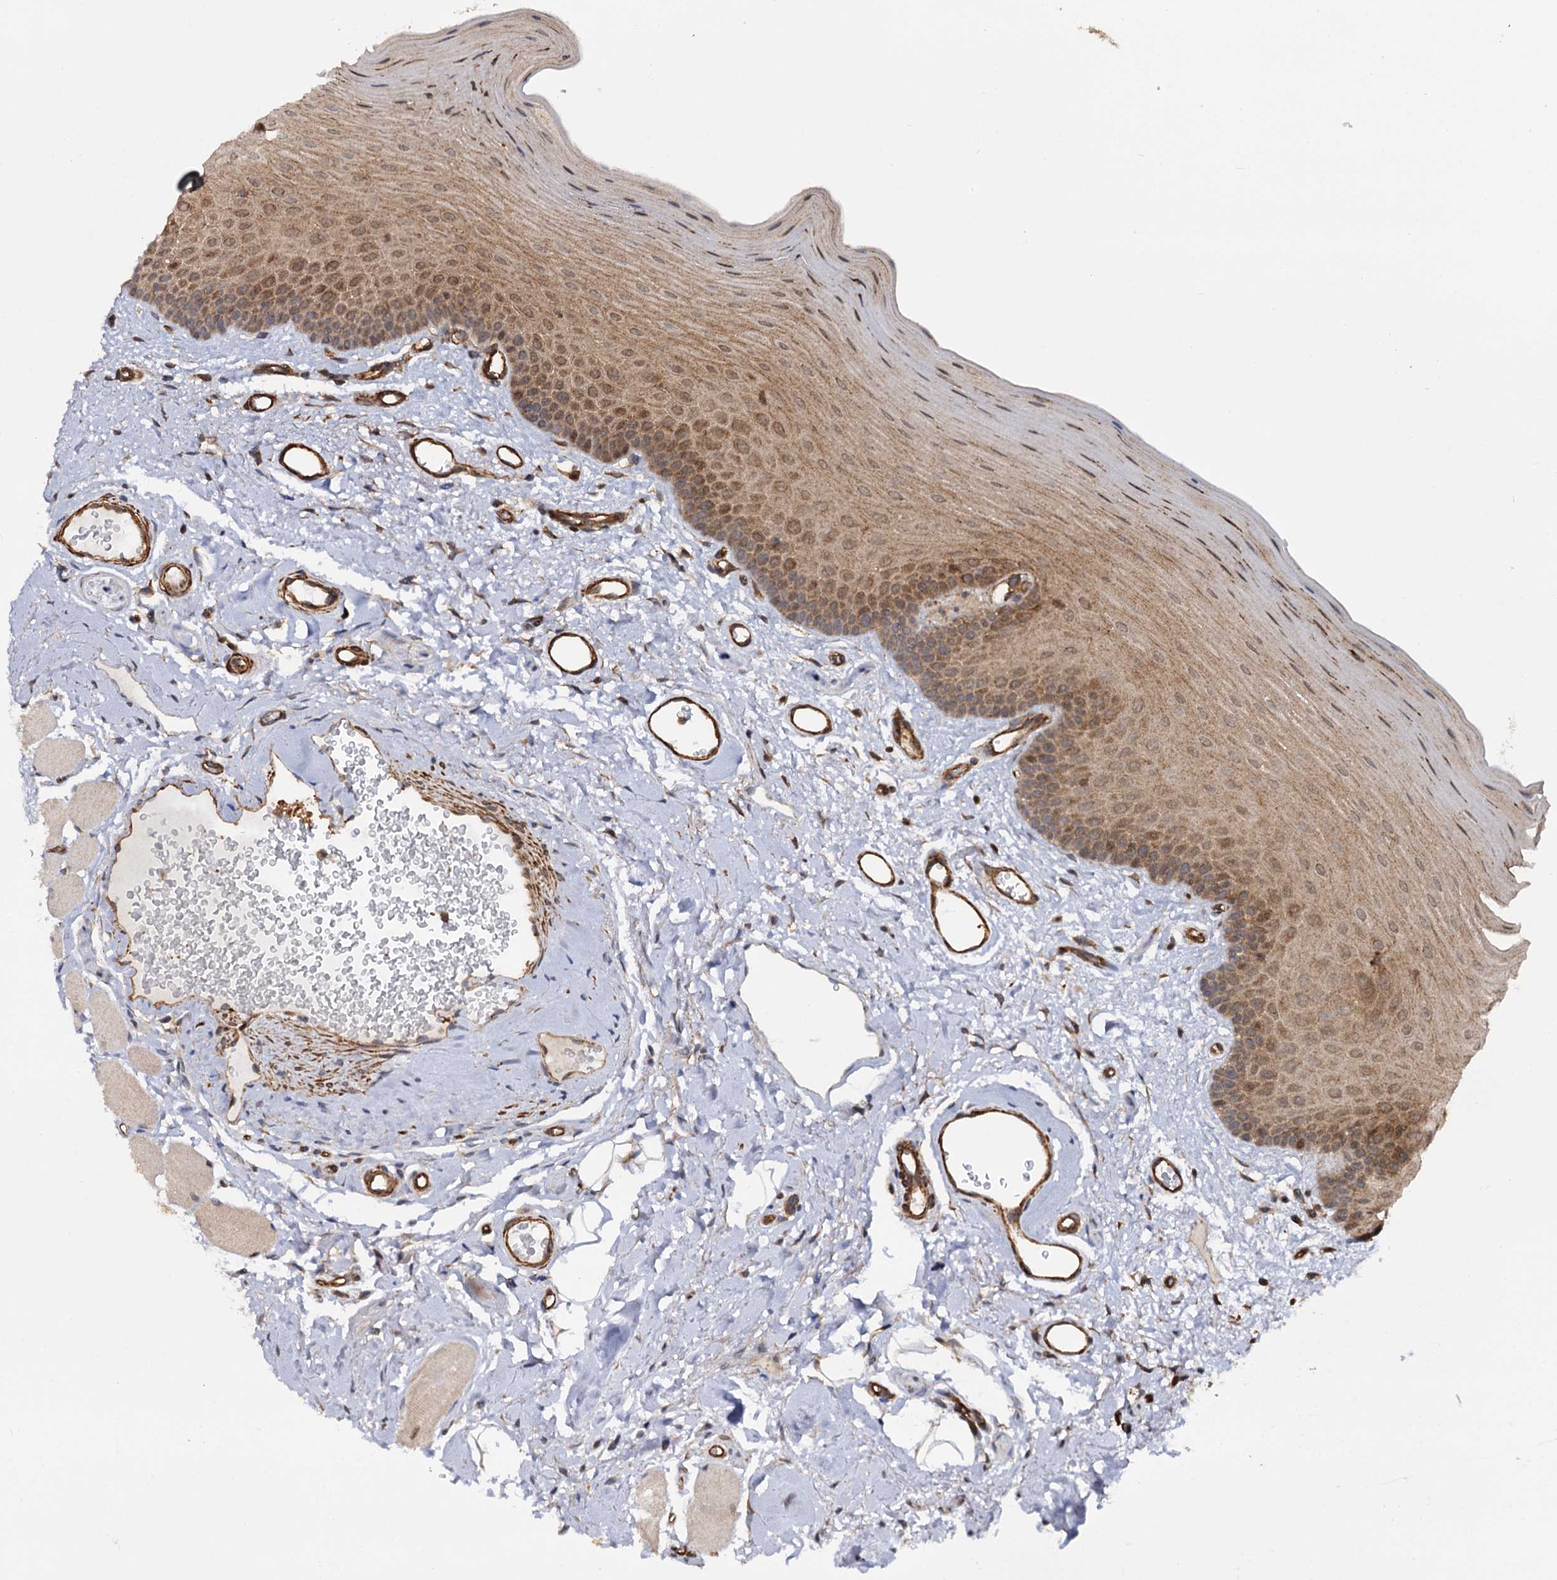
{"staining": {"intensity": "moderate", "quantity": ">75%", "location": "cytoplasmic/membranous"}, "tissue": "oral mucosa", "cell_type": "Squamous epithelial cells", "image_type": "normal", "snomed": [{"axis": "morphology", "description": "Normal tissue, NOS"}, {"axis": "topography", "description": "Oral tissue"}], "caption": "Protein analysis of normal oral mucosa exhibits moderate cytoplasmic/membranous expression in about >75% of squamous epithelial cells.", "gene": "ATP8B4", "patient": {"sex": "male", "age": 68}}